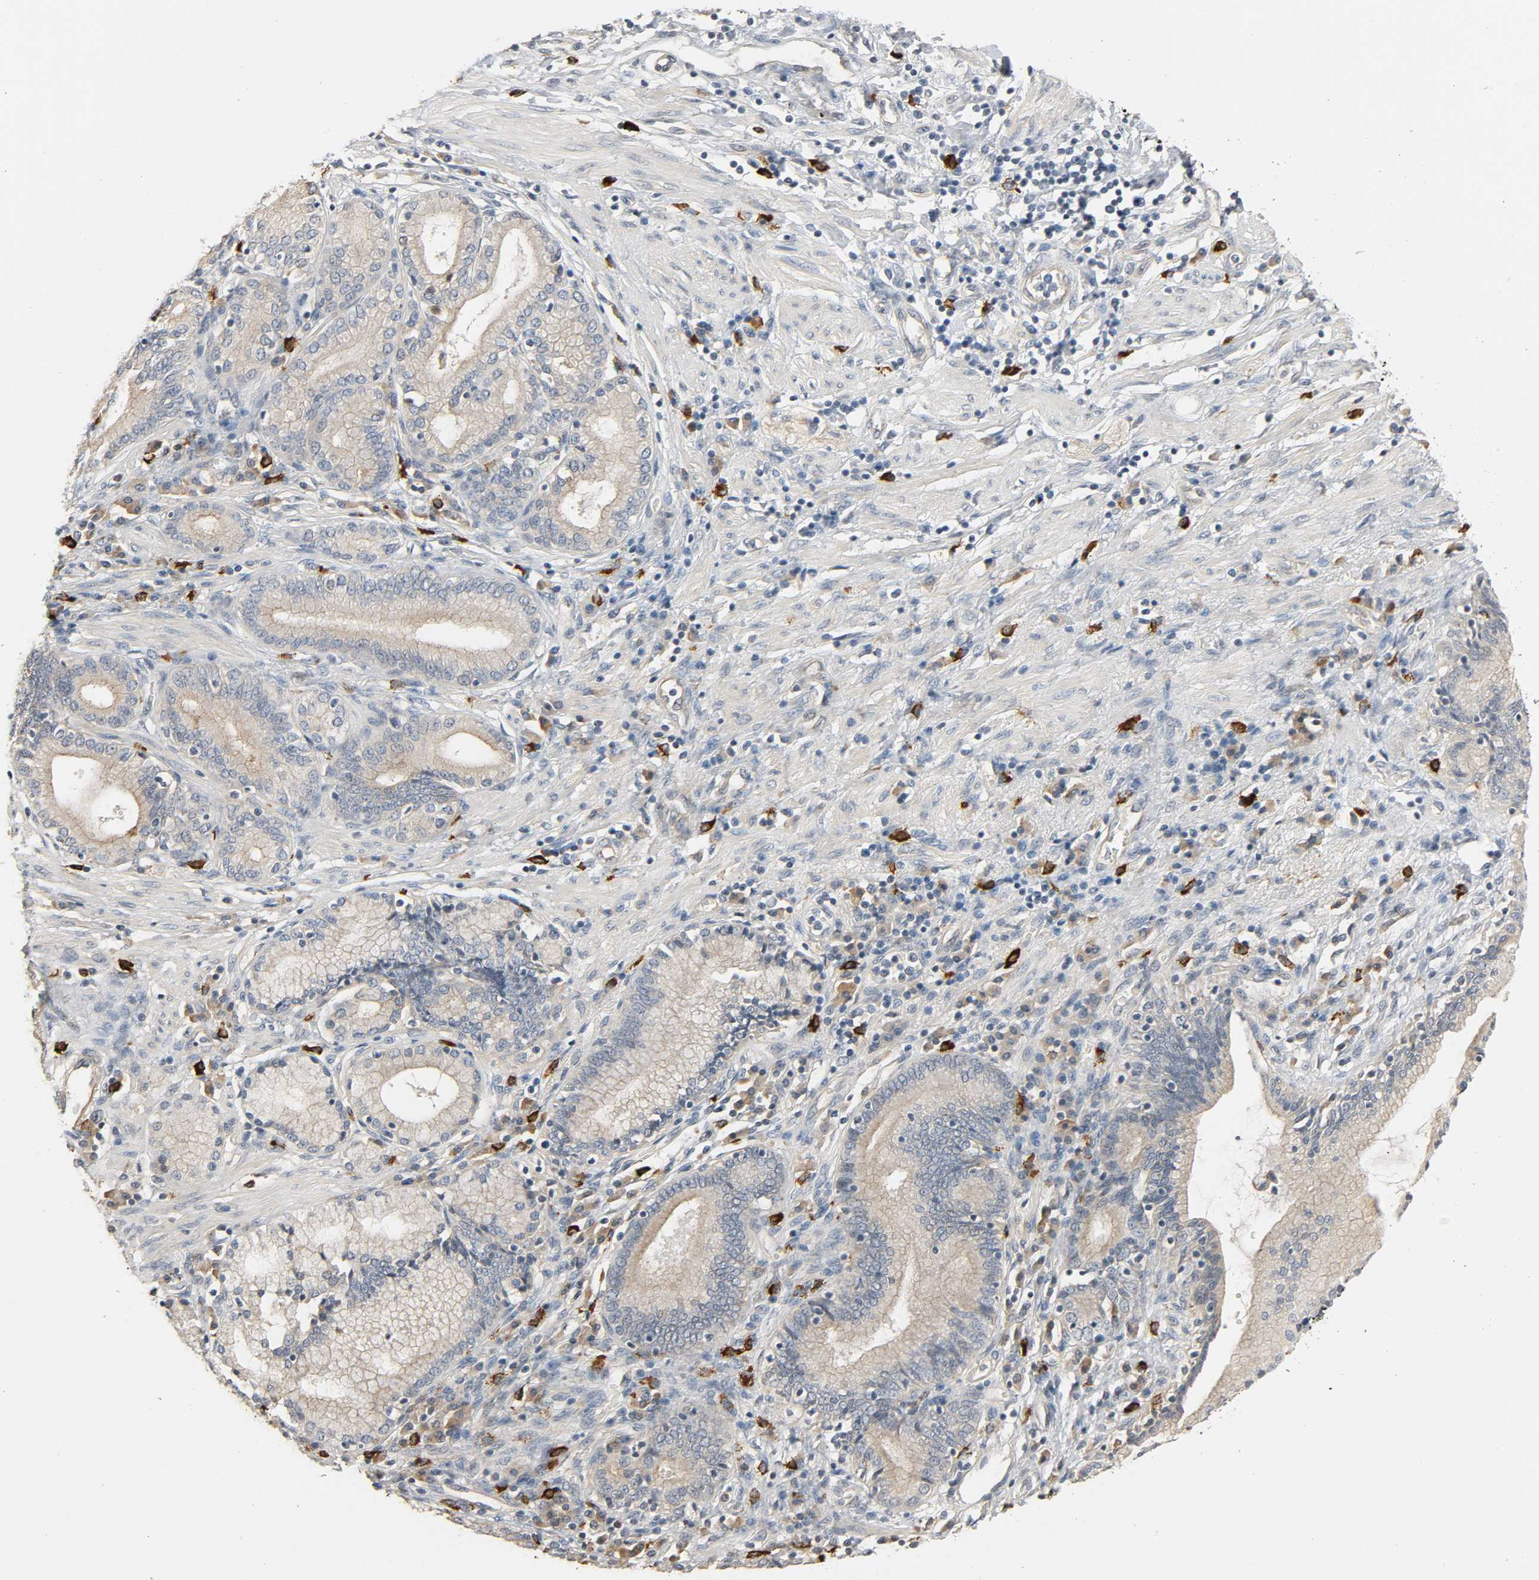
{"staining": {"intensity": "weak", "quantity": ">75%", "location": "cytoplasmic/membranous"}, "tissue": "pancreatic cancer", "cell_type": "Tumor cells", "image_type": "cancer", "snomed": [{"axis": "morphology", "description": "Adenocarcinoma, NOS"}, {"axis": "topography", "description": "Pancreas"}], "caption": "A low amount of weak cytoplasmic/membranous positivity is appreciated in approximately >75% of tumor cells in pancreatic cancer (adenocarcinoma) tissue.", "gene": "LIMCH1", "patient": {"sex": "female", "age": 48}}